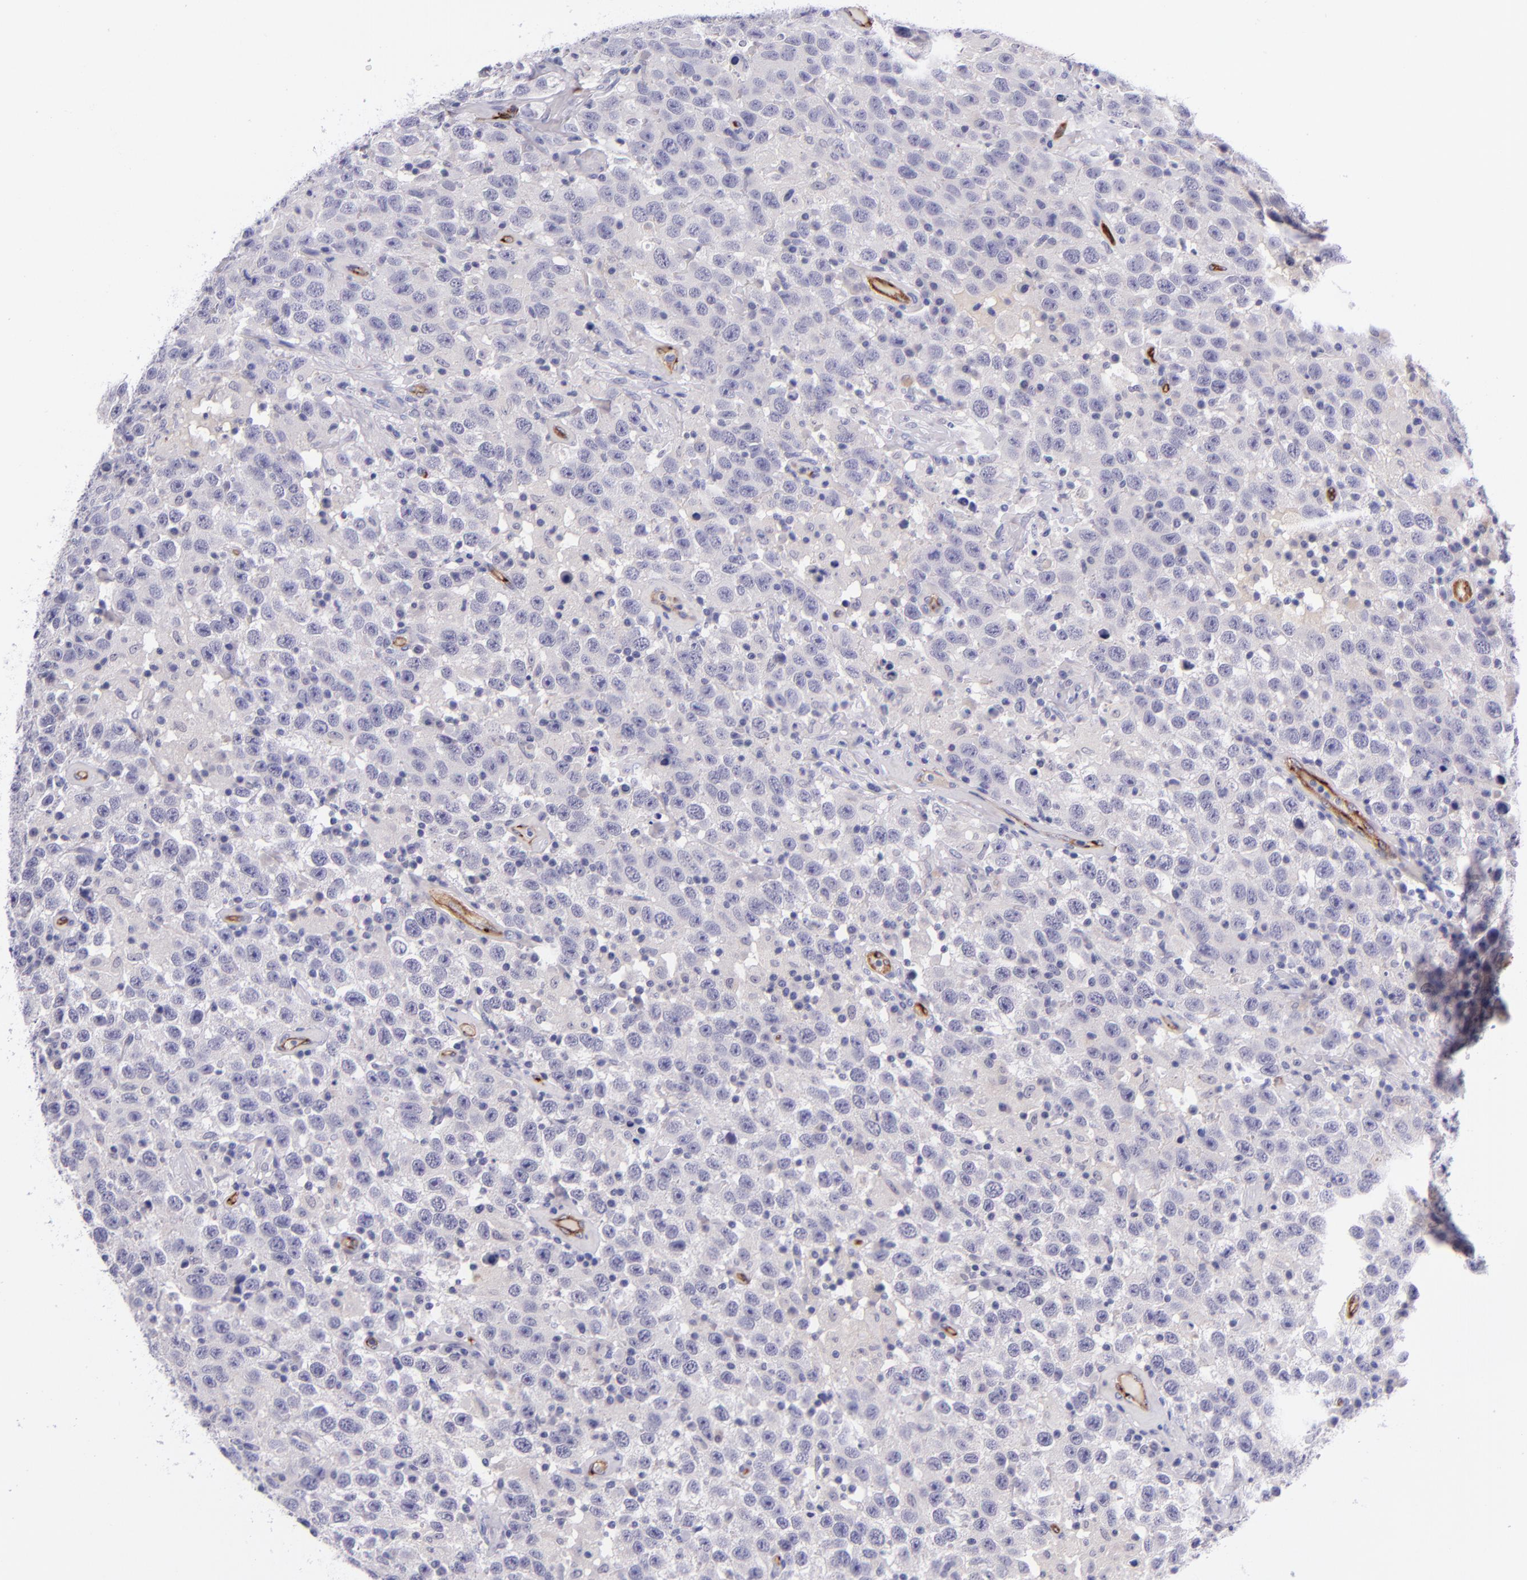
{"staining": {"intensity": "negative", "quantity": "none", "location": "none"}, "tissue": "testis cancer", "cell_type": "Tumor cells", "image_type": "cancer", "snomed": [{"axis": "morphology", "description": "Seminoma, NOS"}, {"axis": "topography", "description": "Testis"}], "caption": "The photomicrograph demonstrates no staining of tumor cells in testis cancer (seminoma). (DAB (3,3'-diaminobenzidine) IHC visualized using brightfield microscopy, high magnification).", "gene": "NOS3", "patient": {"sex": "male", "age": 41}}